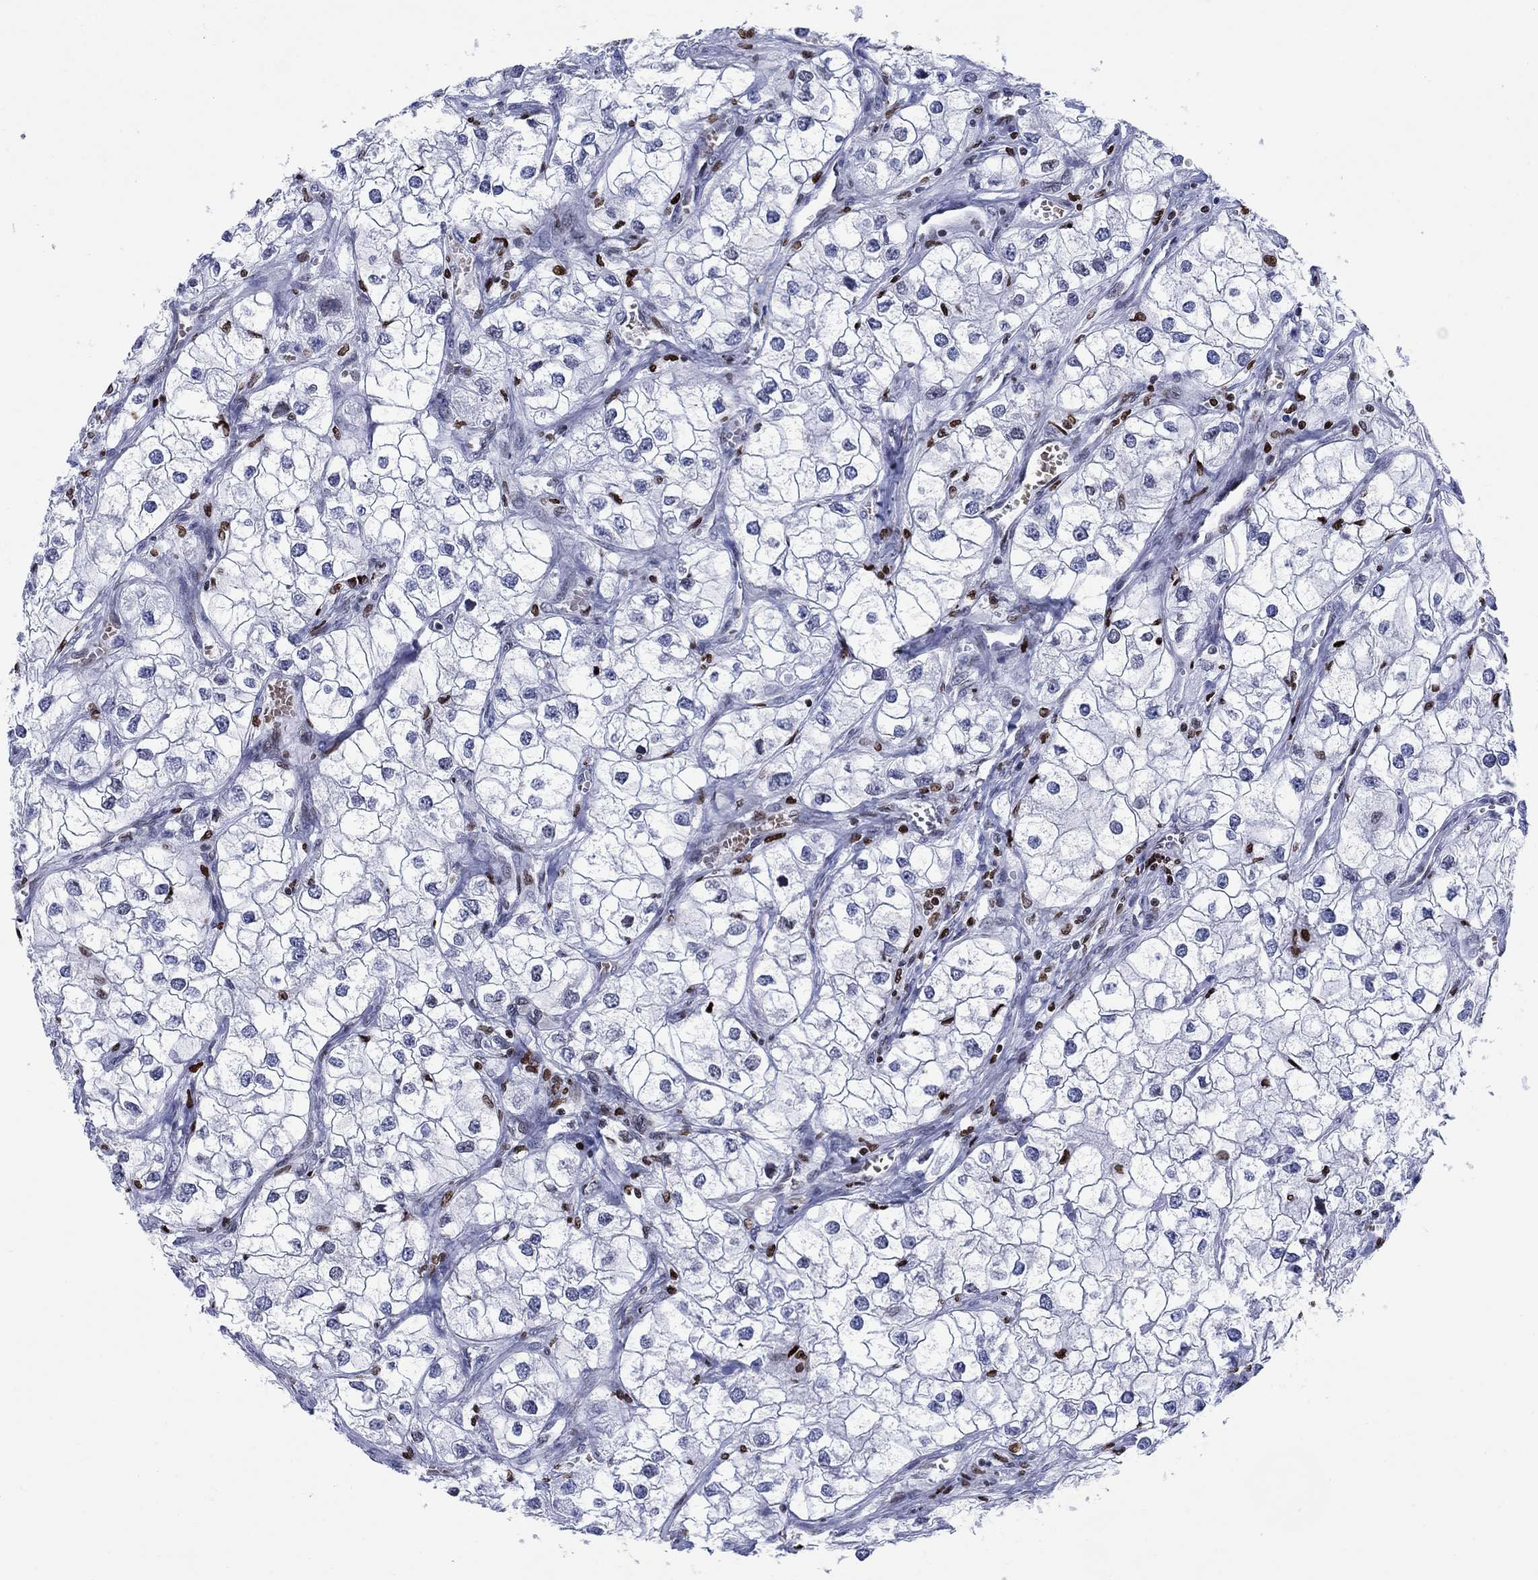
{"staining": {"intensity": "strong", "quantity": "<25%", "location": "nuclear"}, "tissue": "renal cancer", "cell_type": "Tumor cells", "image_type": "cancer", "snomed": [{"axis": "morphology", "description": "Adenocarcinoma, NOS"}, {"axis": "topography", "description": "Kidney"}], "caption": "Renal adenocarcinoma stained with a brown dye exhibits strong nuclear positive positivity in about <25% of tumor cells.", "gene": "HMGA1", "patient": {"sex": "male", "age": 59}}